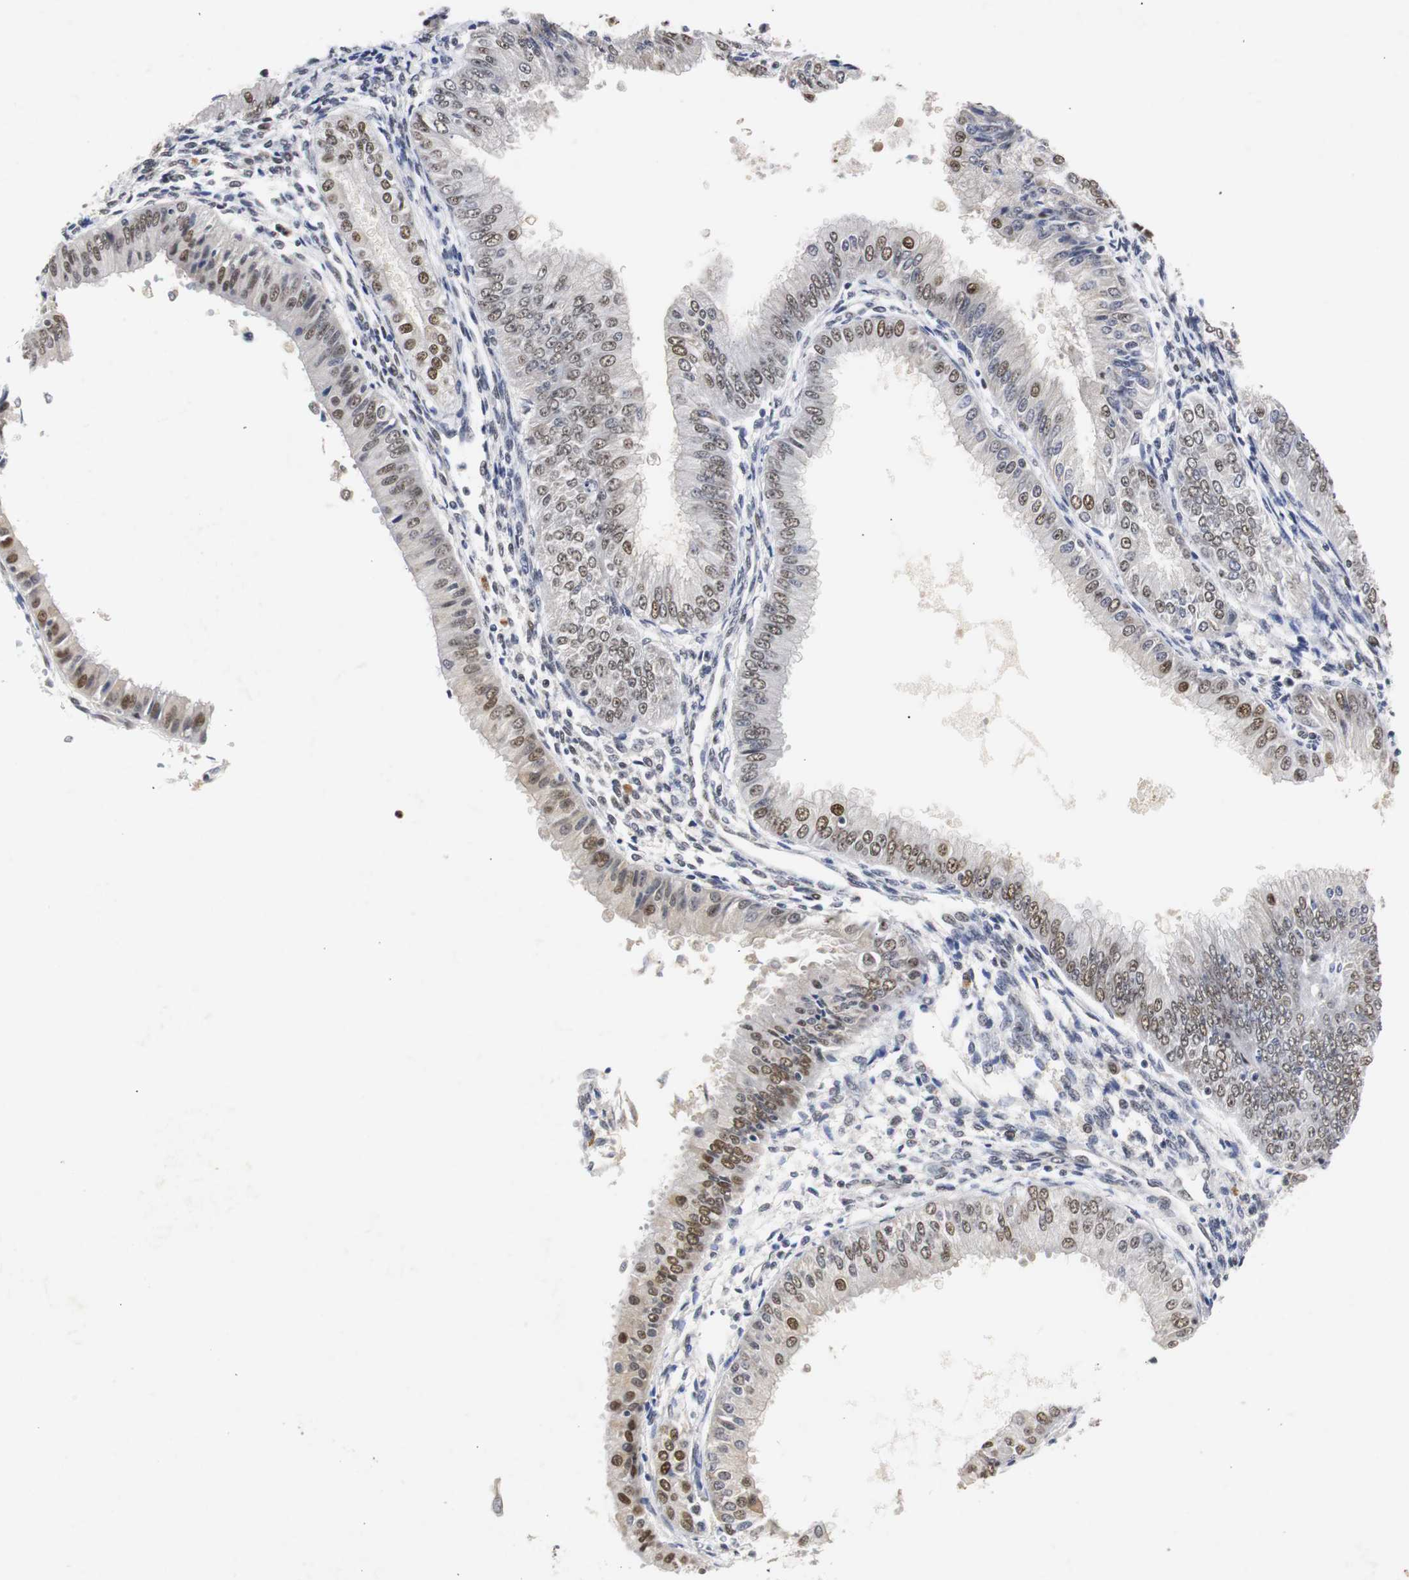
{"staining": {"intensity": "moderate", "quantity": "25%-75%", "location": "nuclear"}, "tissue": "endometrial cancer", "cell_type": "Tumor cells", "image_type": "cancer", "snomed": [{"axis": "morphology", "description": "Adenocarcinoma, NOS"}, {"axis": "topography", "description": "Endometrium"}], "caption": "A micrograph of endometrial cancer stained for a protein displays moderate nuclear brown staining in tumor cells. (Stains: DAB (3,3'-diaminobenzidine) in brown, nuclei in blue, Microscopy: brightfield microscopy at high magnification).", "gene": "ZFC3H1", "patient": {"sex": "female", "age": 53}}